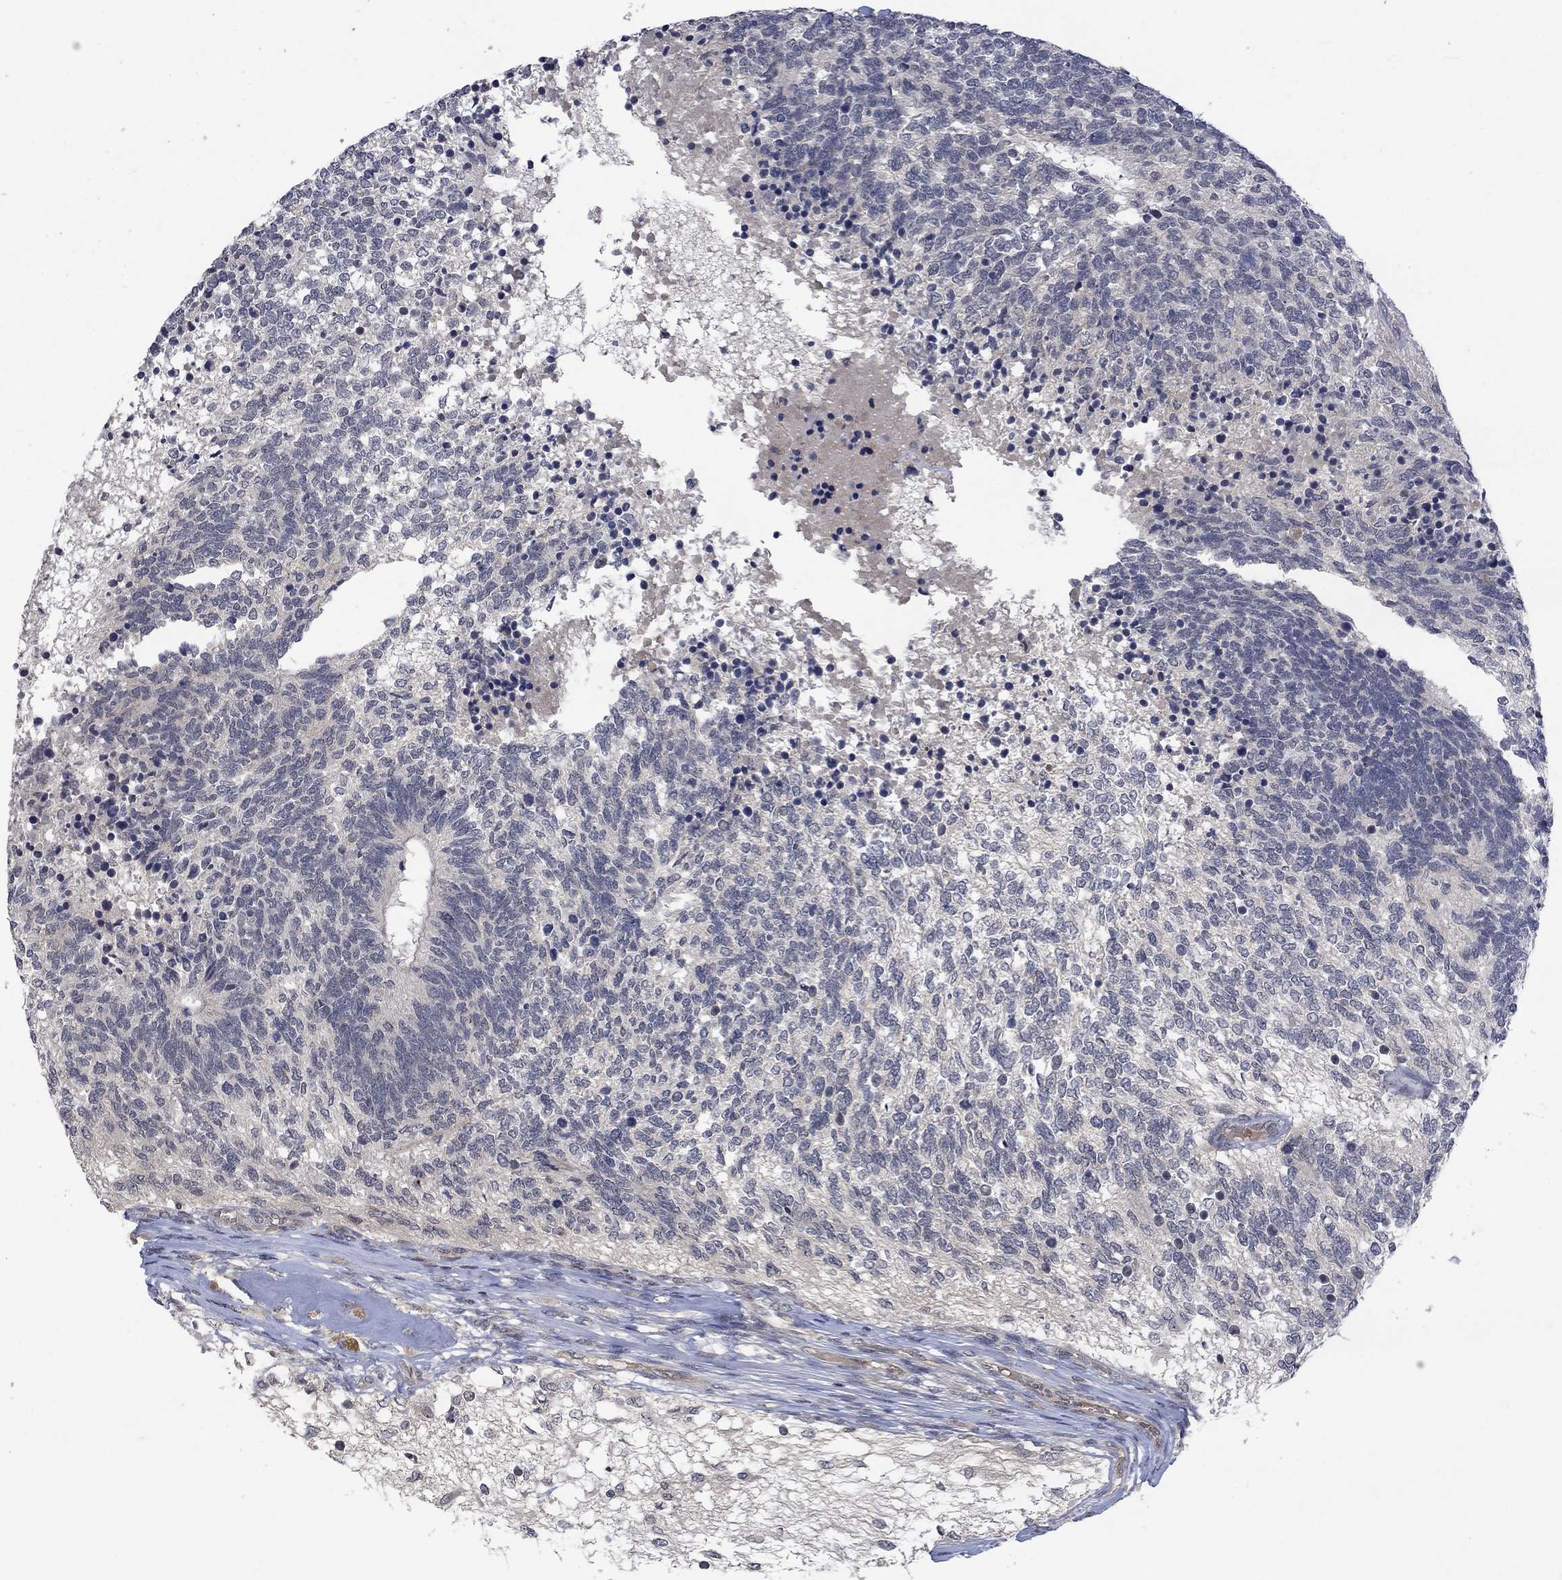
{"staining": {"intensity": "negative", "quantity": "none", "location": "none"}, "tissue": "testis cancer", "cell_type": "Tumor cells", "image_type": "cancer", "snomed": [{"axis": "morphology", "description": "Seminoma, NOS"}, {"axis": "morphology", "description": "Carcinoma, Embryonal, NOS"}, {"axis": "topography", "description": "Testis"}], "caption": "Immunohistochemistry micrograph of seminoma (testis) stained for a protein (brown), which displays no expression in tumor cells.", "gene": "GRIN2D", "patient": {"sex": "male", "age": 41}}